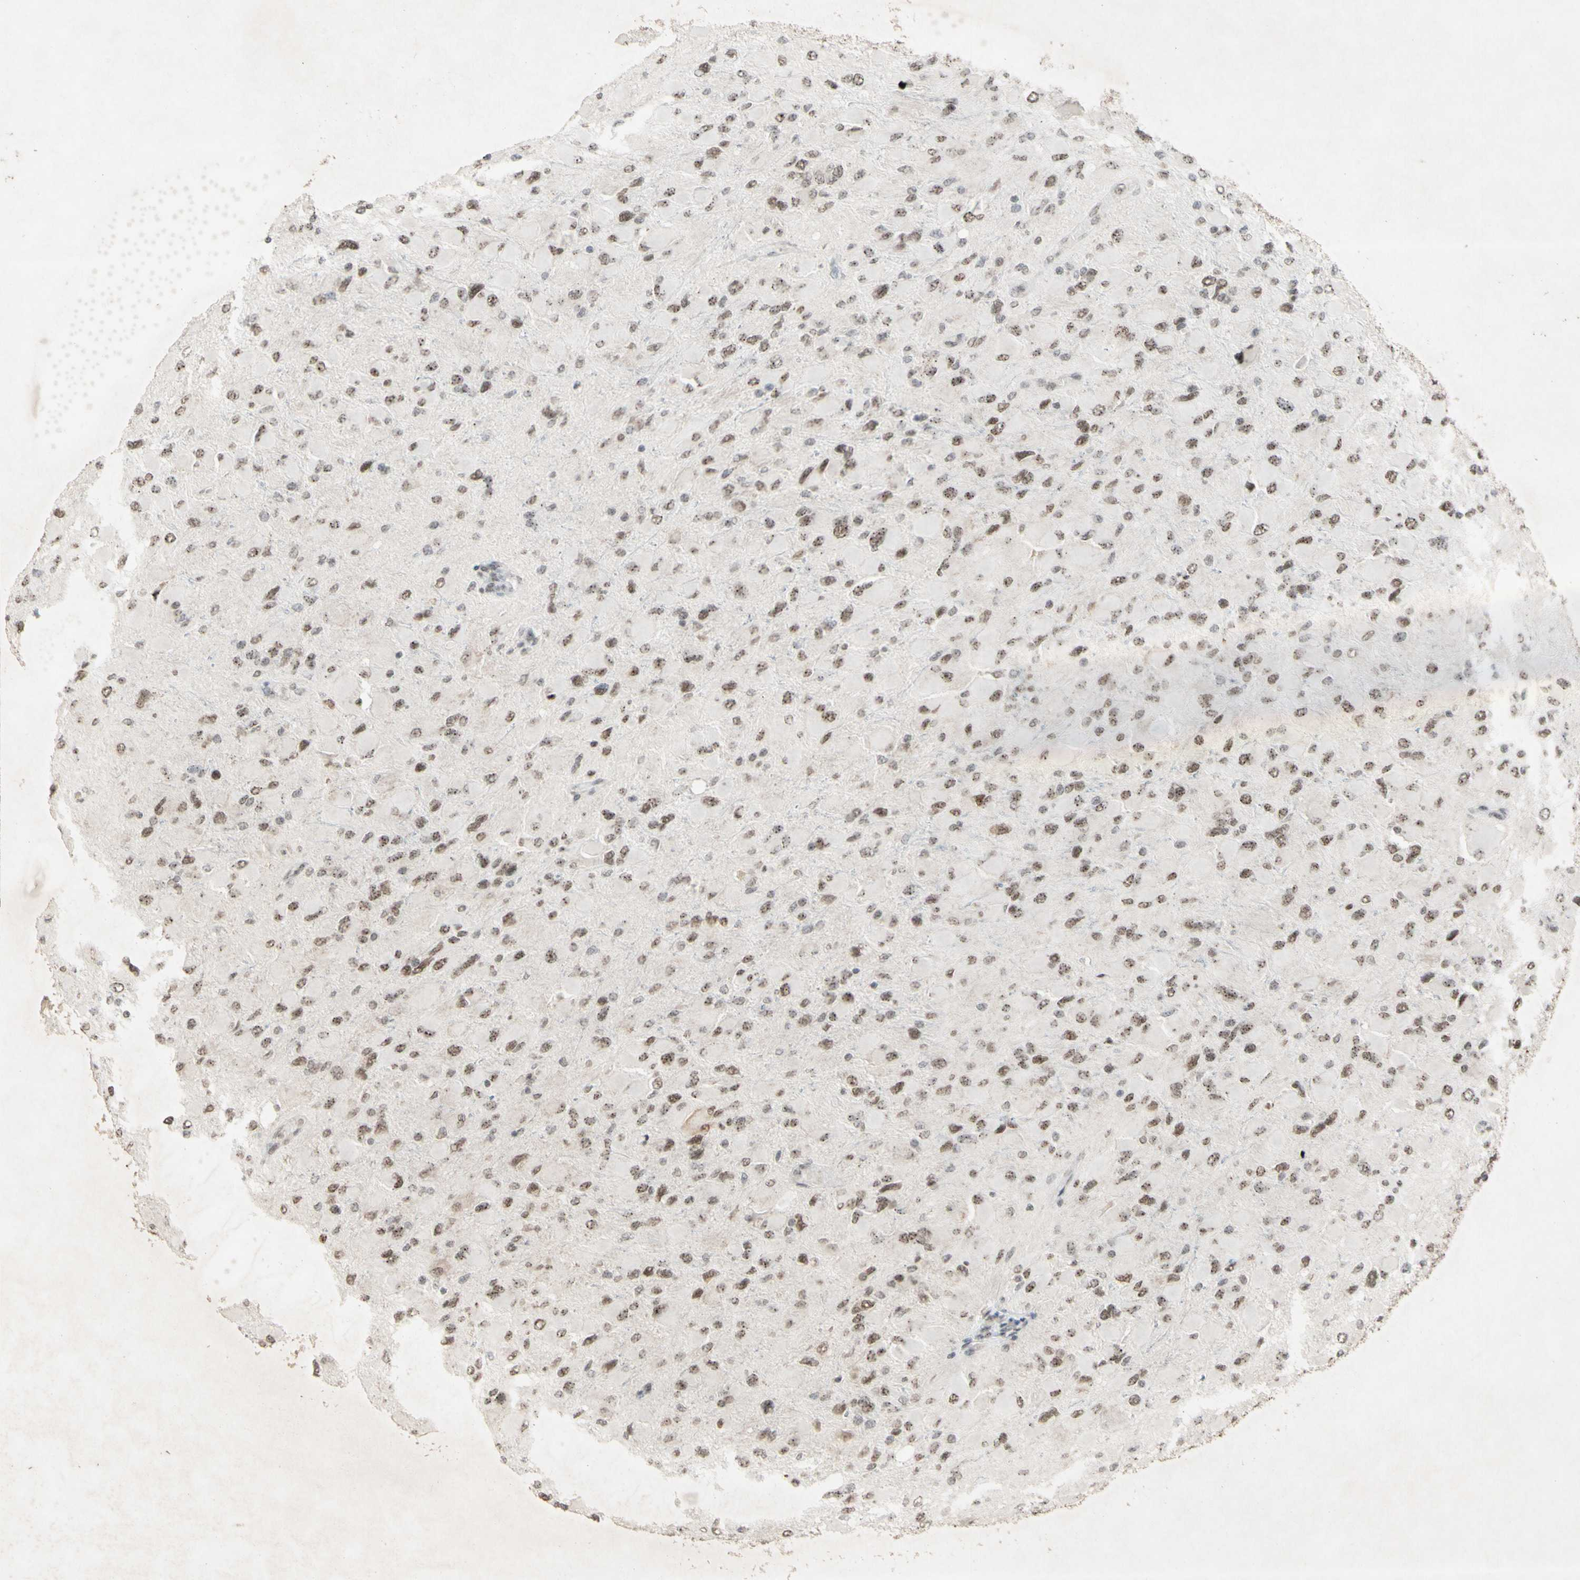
{"staining": {"intensity": "moderate", "quantity": ">75%", "location": "nuclear"}, "tissue": "glioma", "cell_type": "Tumor cells", "image_type": "cancer", "snomed": [{"axis": "morphology", "description": "Glioma, malignant, High grade"}, {"axis": "topography", "description": "Cerebral cortex"}], "caption": "Moderate nuclear staining for a protein is seen in about >75% of tumor cells of malignant glioma (high-grade) using IHC.", "gene": "CENPB", "patient": {"sex": "female", "age": 36}}